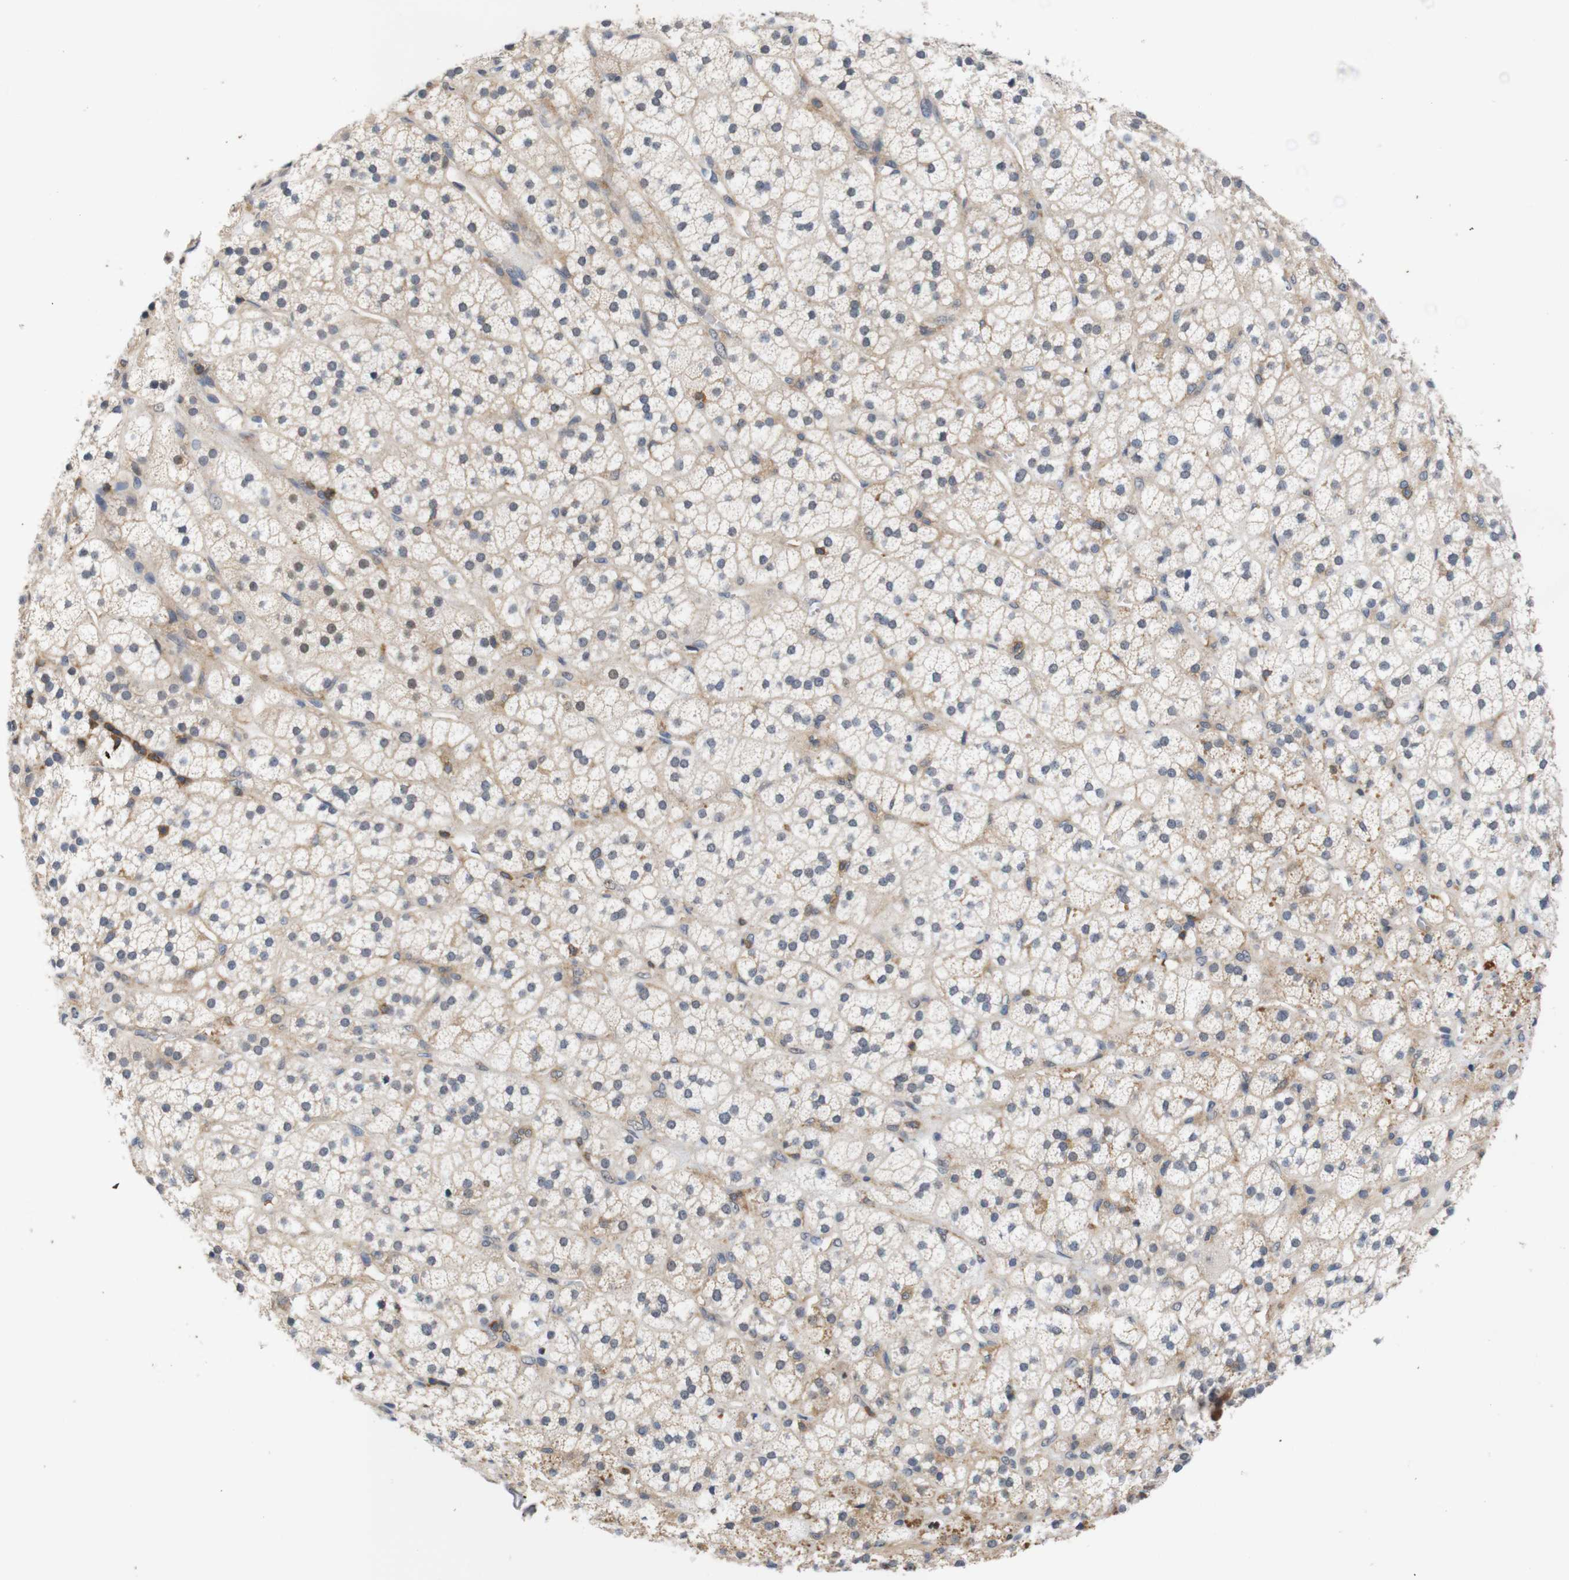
{"staining": {"intensity": "weak", "quantity": "25%-75%", "location": "cytoplasmic/membranous"}, "tissue": "adrenal gland", "cell_type": "Glandular cells", "image_type": "normal", "snomed": [{"axis": "morphology", "description": "Normal tissue, NOS"}, {"axis": "topography", "description": "Adrenal gland"}], "caption": "Adrenal gland was stained to show a protein in brown. There is low levels of weak cytoplasmic/membranous staining in approximately 25%-75% of glandular cells. (brown staining indicates protein expression, while blue staining denotes nuclei).", "gene": "BRWD3", "patient": {"sex": "male", "age": 56}}